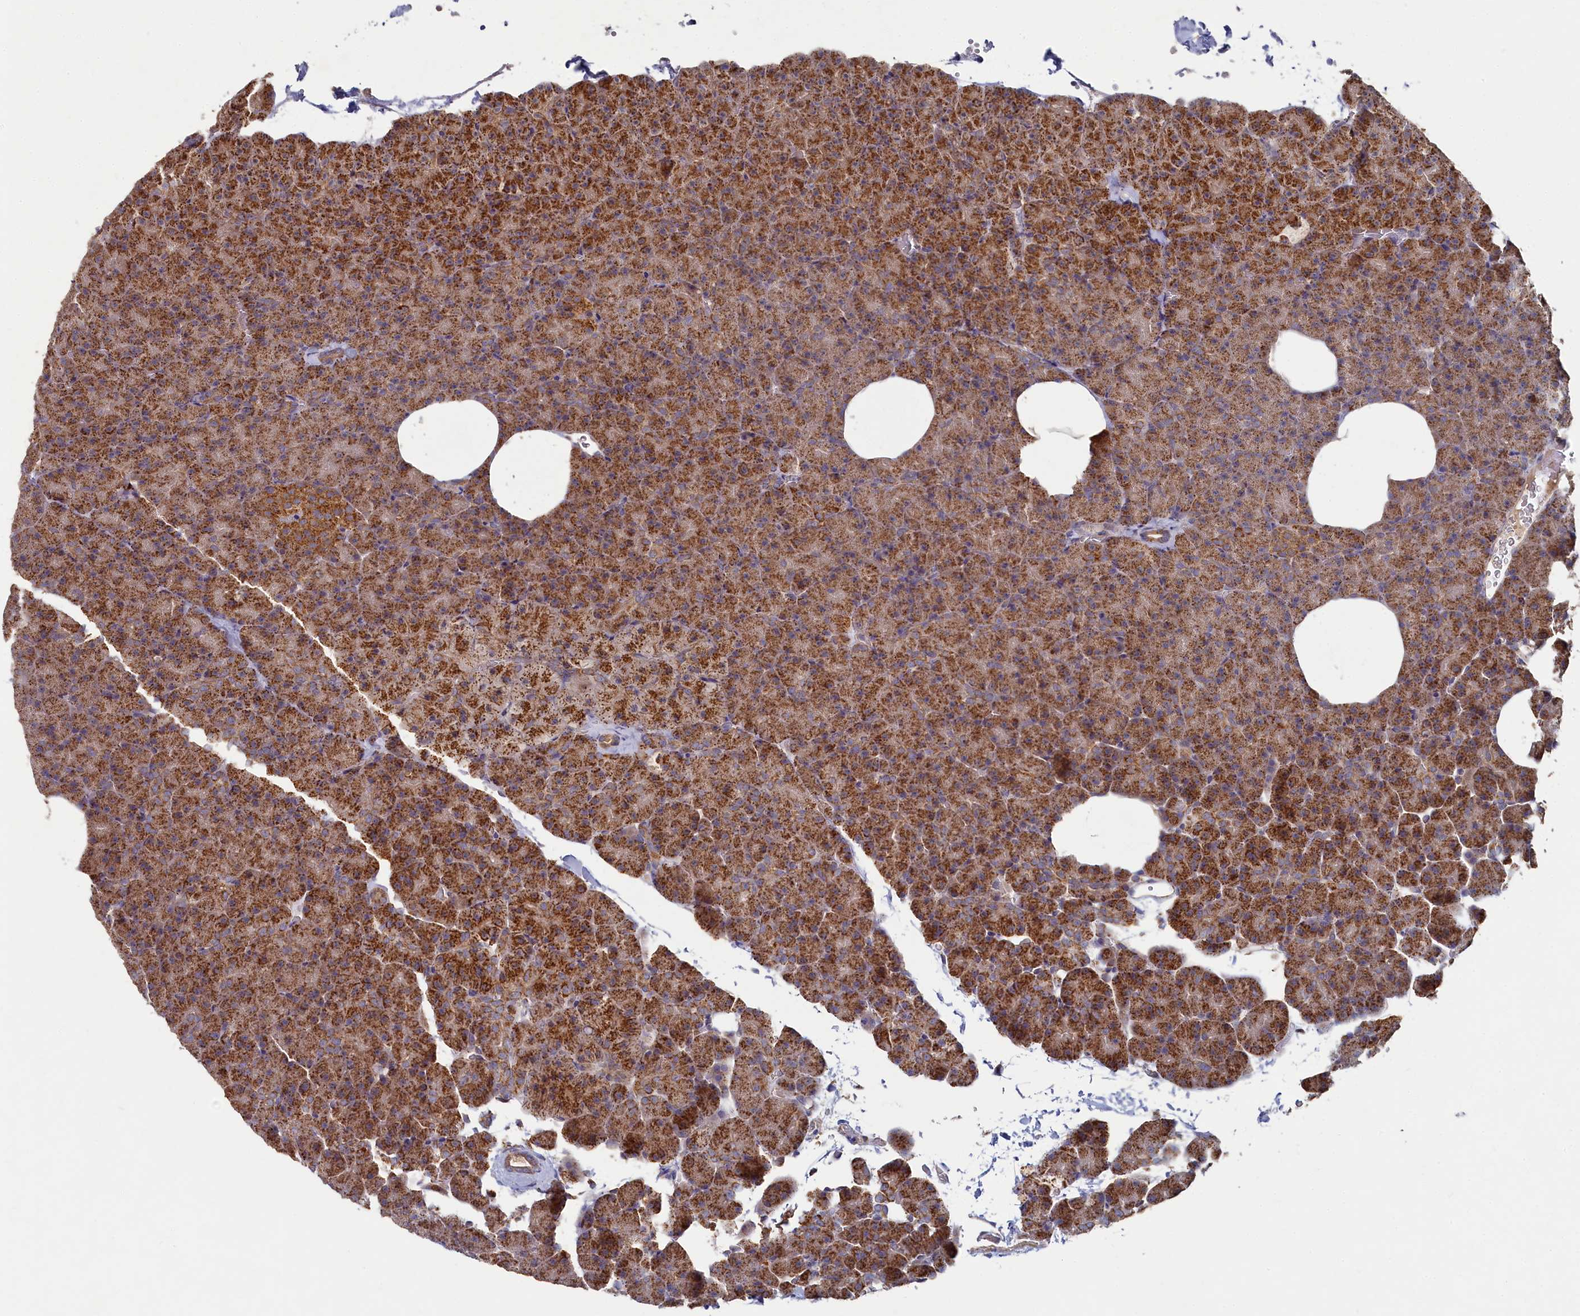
{"staining": {"intensity": "strong", "quantity": ">75%", "location": "cytoplasmic/membranous"}, "tissue": "pancreas", "cell_type": "Exocrine glandular cells", "image_type": "normal", "snomed": [{"axis": "morphology", "description": "Normal tissue, NOS"}, {"axis": "morphology", "description": "Carcinoid, malignant, NOS"}, {"axis": "topography", "description": "Pancreas"}], "caption": "Strong cytoplasmic/membranous staining is identified in about >75% of exocrine glandular cells in unremarkable pancreas.", "gene": "HAUS2", "patient": {"sex": "female", "age": 35}}